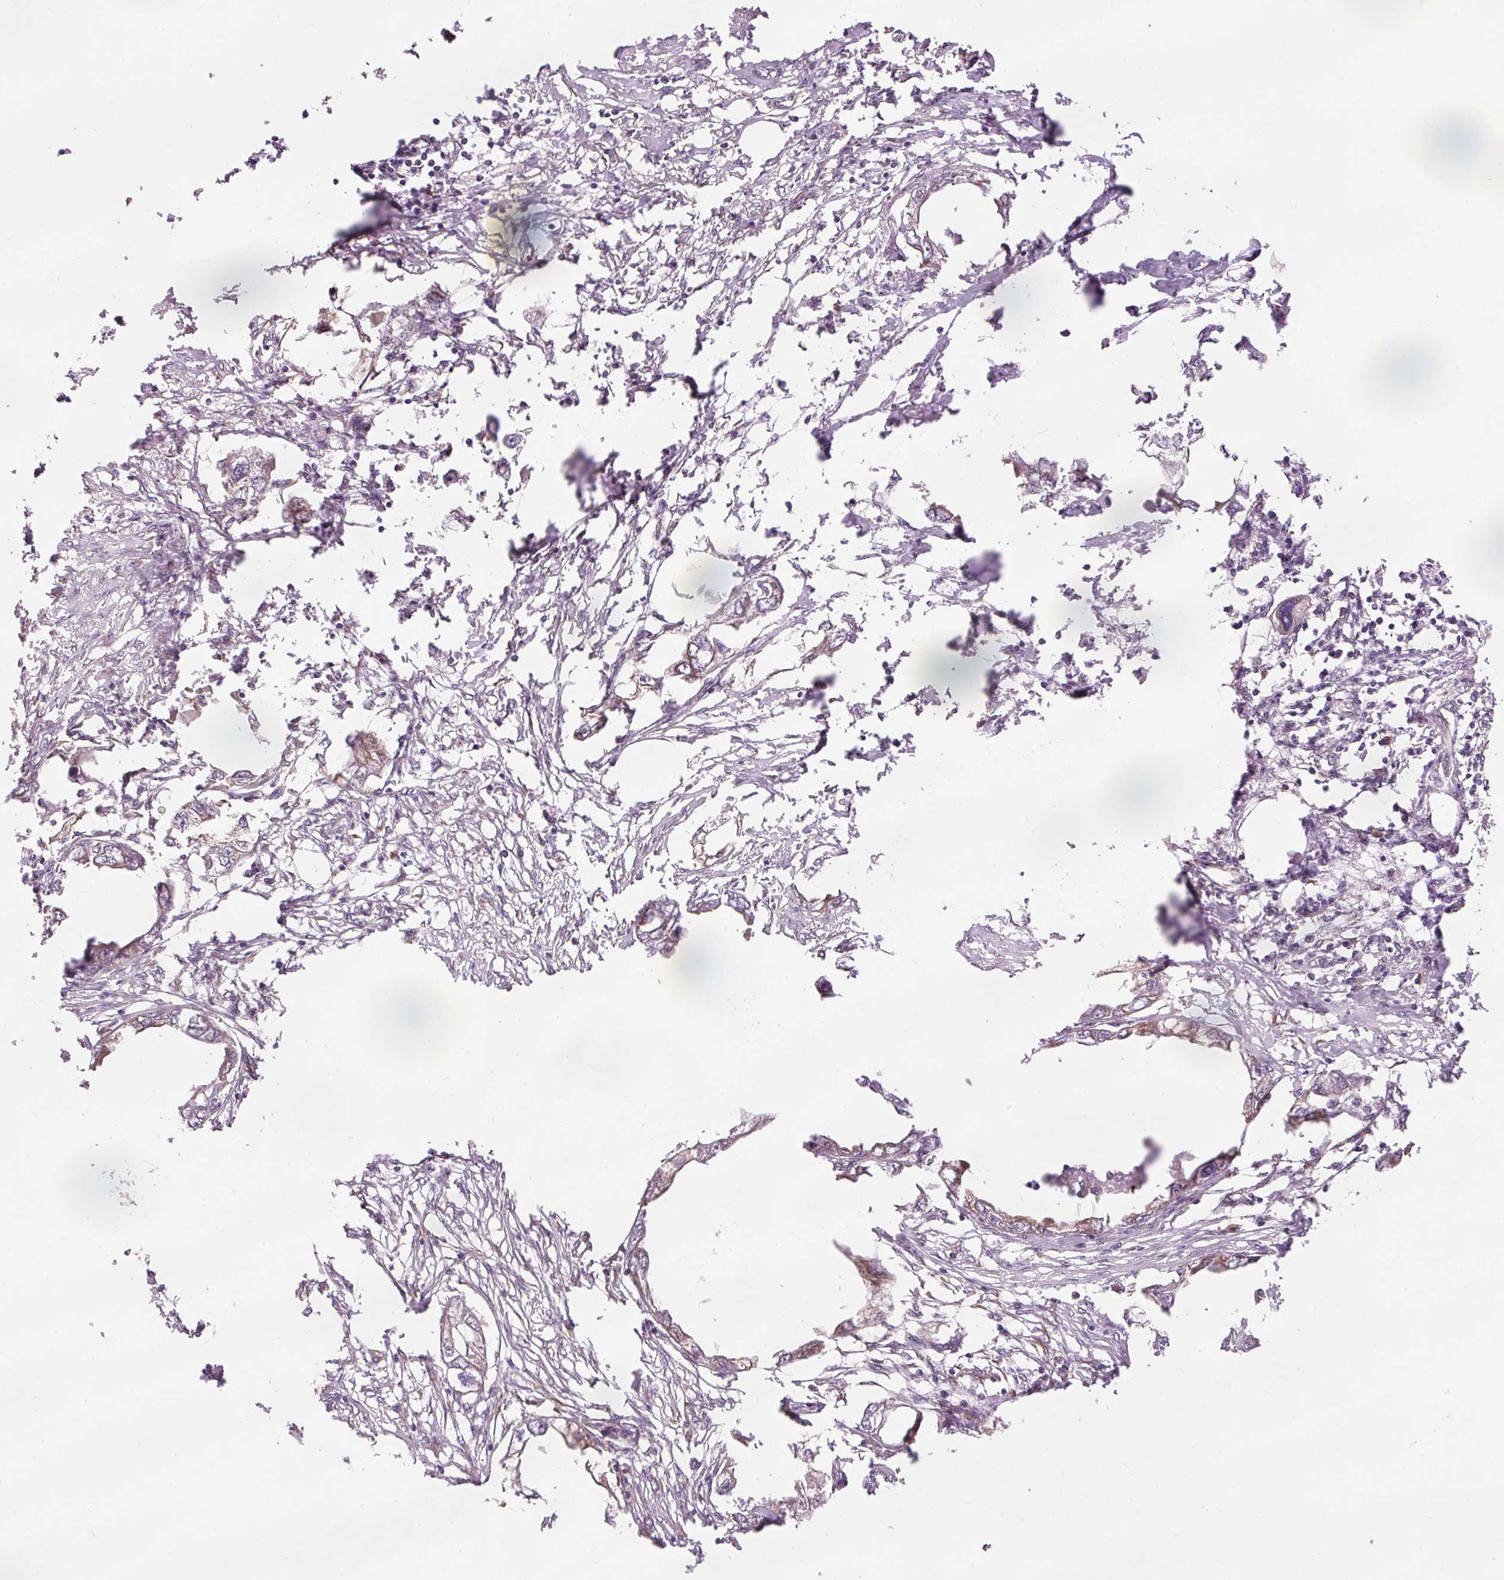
{"staining": {"intensity": "weak", "quantity": "<25%", "location": "cytoplasmic/membranous"}, "tissue": "endometrial cancer", "cell_type": "Tumor cells", "image_type": "cancer", "snomed": [{"axis": "morphology", "description": "Adenocarcinoma, NOS"}, {"axis": "morphology", "description": "Adenocarcinoma, metastatic, NOS"}, {"axis": "topography", "description": "Adipose tissue"}, {"axis": "topography", "description": "Endometrium"}], "caption": "Endometrial cancer was stained to show a protein in brown. There is no significant staining in tumor cells.", "gene": "PDAP1", "patient": {"sex": "female", "age": 67}}